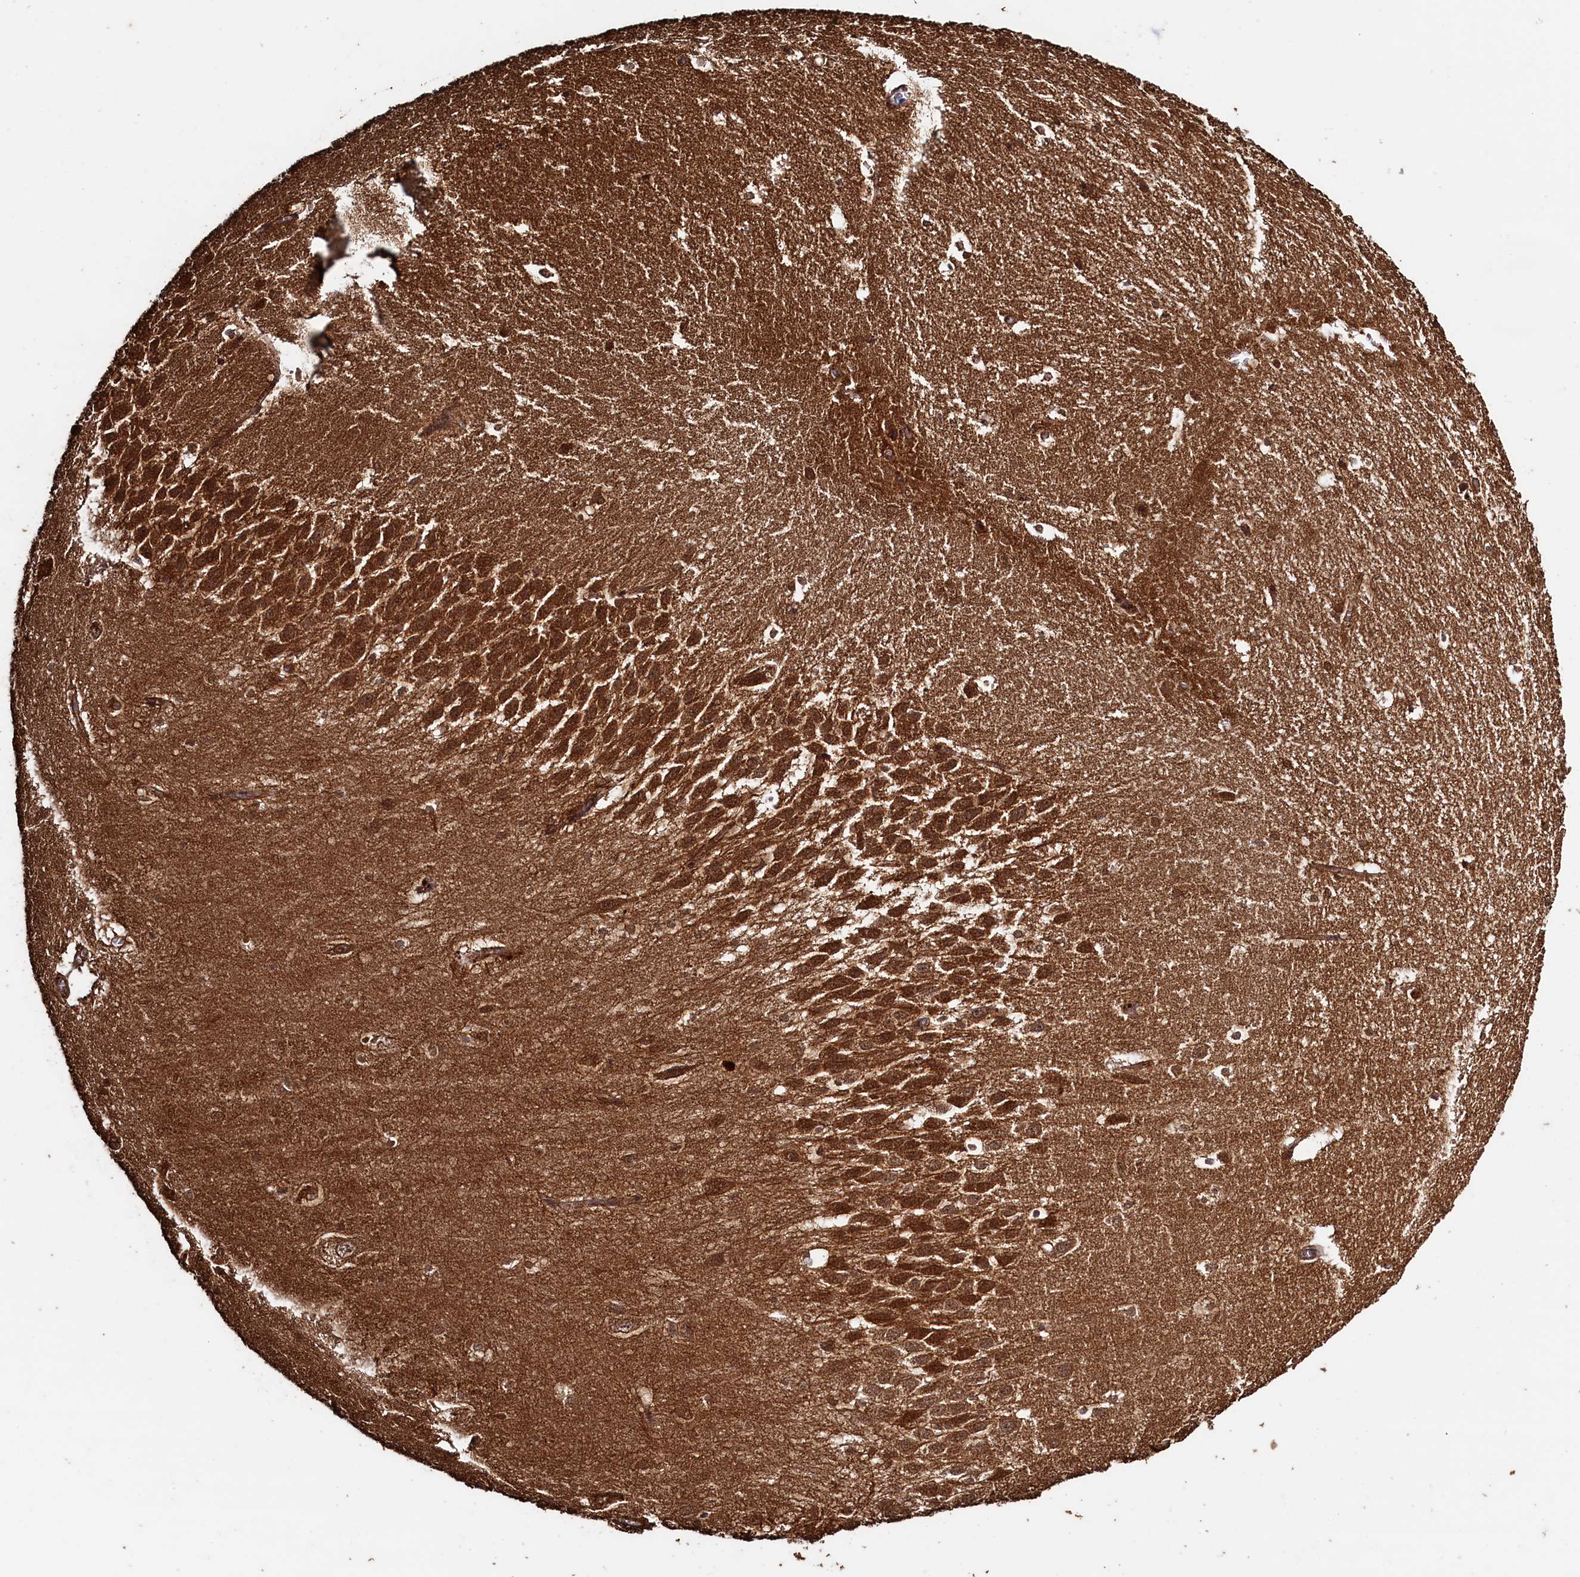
{"staining": {"intensity": "moderate", "quantity": ">75%", "location": "cytoplasmic/membranous"}, "tissue": "hippocampus", "cell_type": "Glial cells", "image_type": "normal", "snomed": [{"axis": "morphology", "description": "Normal tissue, NOS"}, {"axis": "topography", "description": "Hippocampus"}], "caption": "Approximately >75% of glial cells in unremarkable hippocampus show moderate cytoplasmic/membranous protein positivity as visualized by brown immunohistochemical staining.", "gene": "SNX33", "patient": {"sex": "female", "age": 64}}